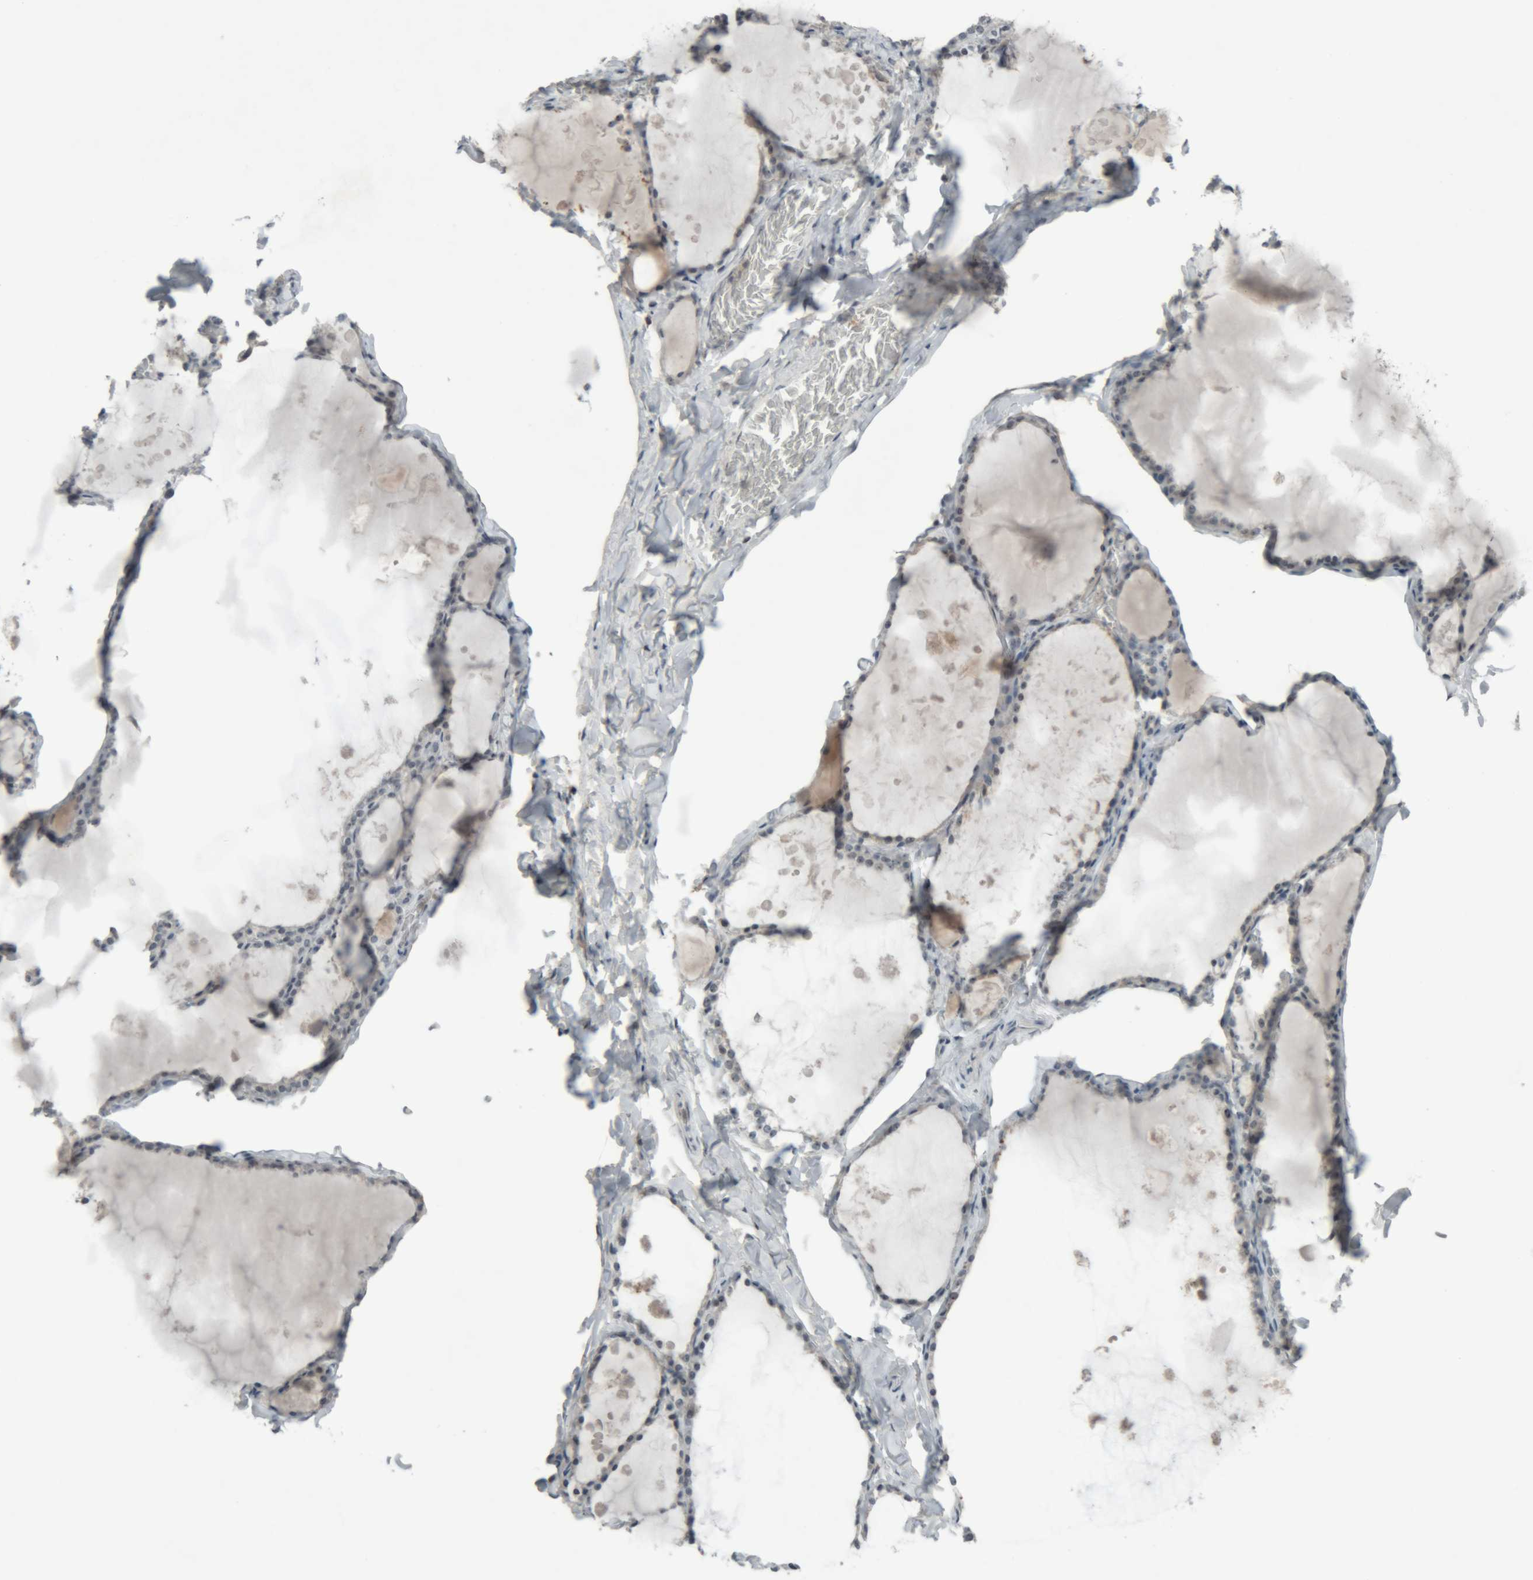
{"staining": {"intensity": "negative", "quantity": "none", "location": "none"}, "tissue": "thyroid gland", "cell_type": "Glandular cells", "image_type": "normal", "snomed": [{"axis": "morphology", "description": "Normal tissue, NOS"}, {"axis": "topography", "description": "Thyroid gland"}], "caption": "A photomicrograph of thyroid gland stained for a protein reveals no brown staining in glandular cells.", "gene": "RPF1", "patient": {"sex": "male", "age": 56}}